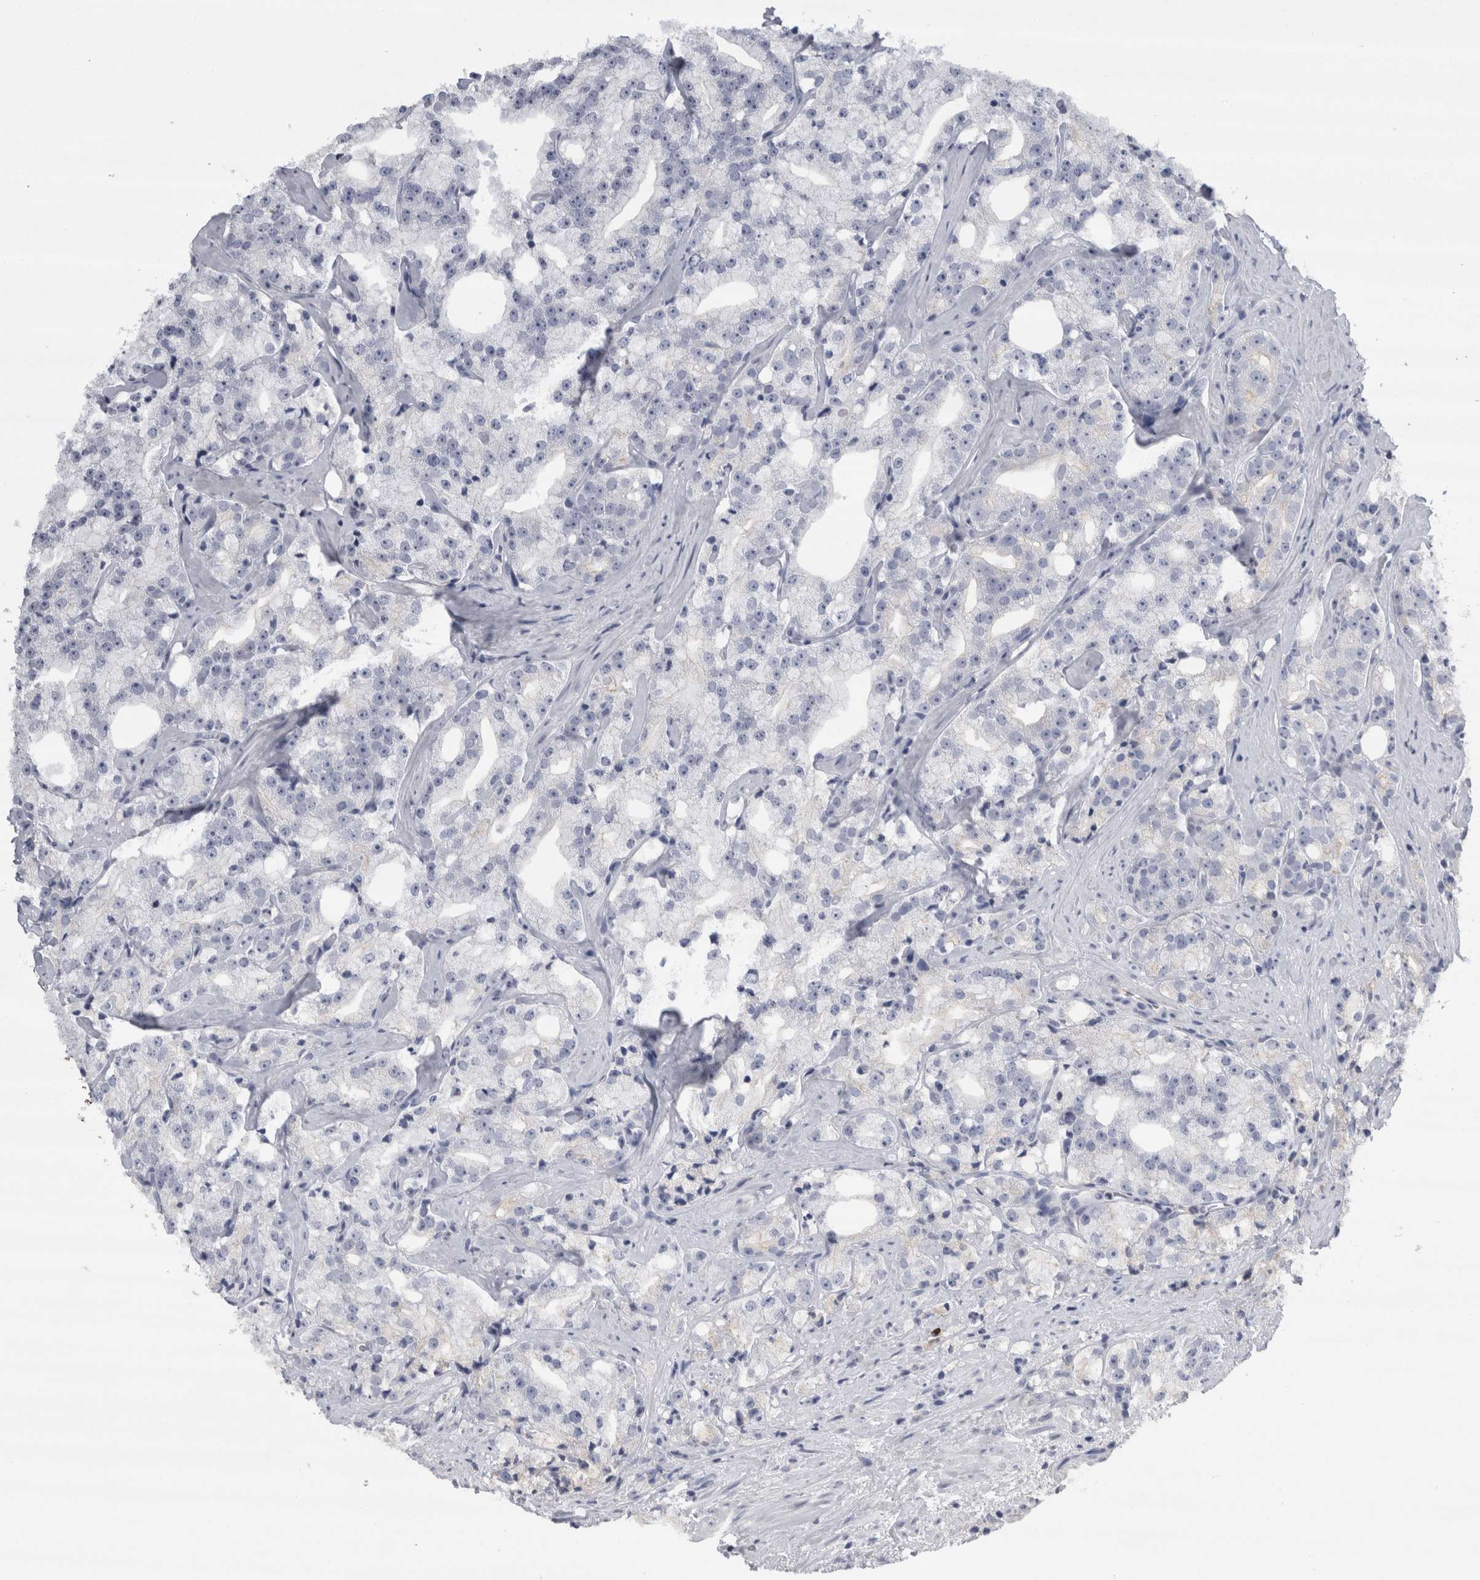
{"staining": {"intensity": "negative", "quantity": "none", "location": "none"}, "tissue": "prostate cancer", "cell_type": "Tumor cells", "image_type": "cancer", "snomed": [{"axis": "morphology", "description": "Adenocarcinoma, High grade"}, {"axis": "topography", "description": "Prostate"}], "caption": "Protein analysis of prostate cancer displays no significant expression in tumor cells. (DAB (3,3'-diaminobenzidine) immunohistochemistry, high magnification).", "gene": "REG1A", "patient": {"sex": "male", "age": 64}}